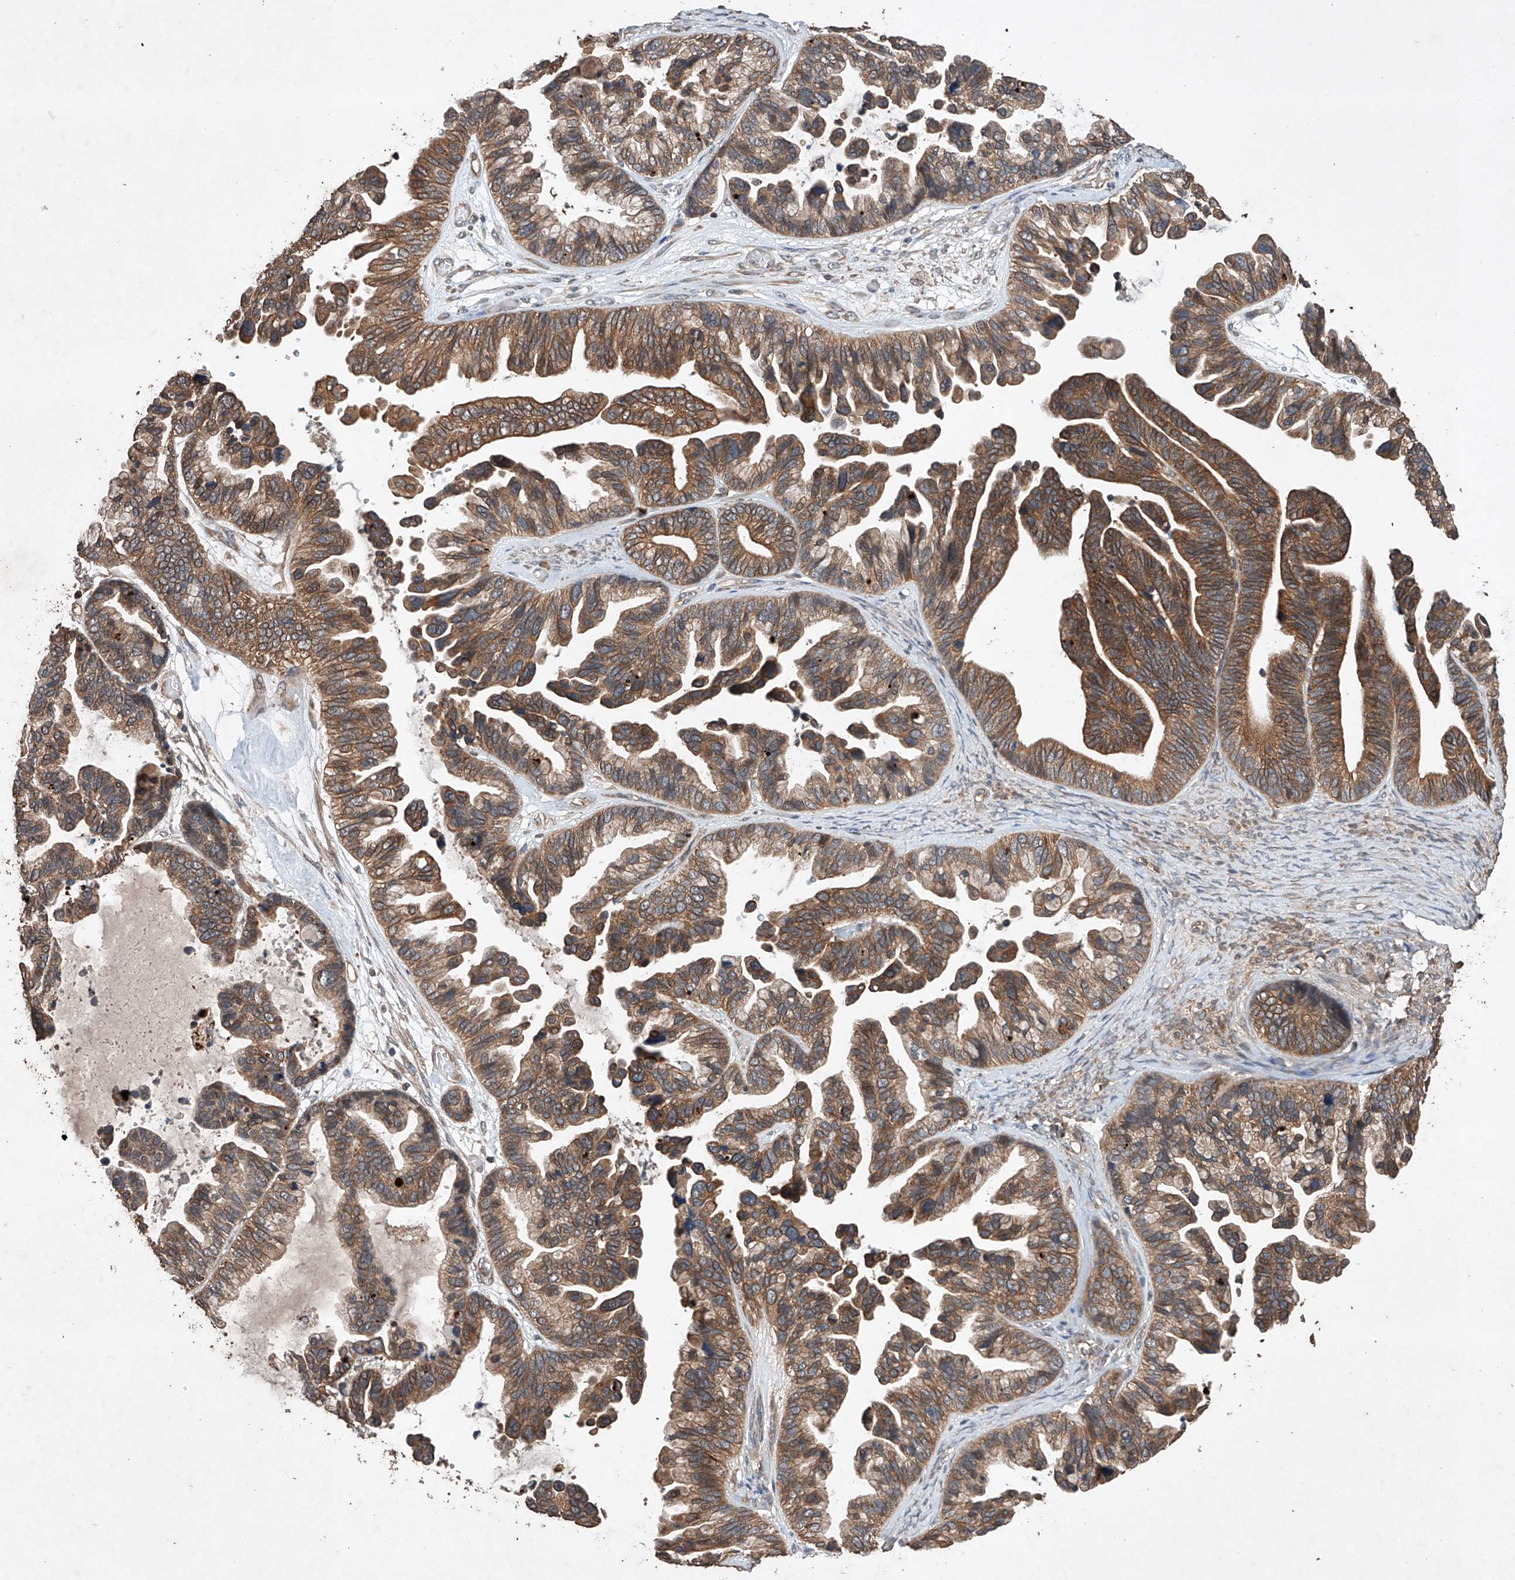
{"staining": {"intensity": "moderate", "quantity": ">75%", "location": "cytoplasmic/membranous"}, "tissue": "ovarian cancer", "cell_type": "Tumor cells", "image_type": "cancer", "snomed": [{"axis": "morphology", "description": "Cystadenocarcinoma, serous, NOS"}, {"axis": "topography", "description": "Ovary"}], "caption": "Tumor cells reveal medium levels of moderate cytoplasmic/membranous expression in about >75% of cells in ovarian cancer (serous cystadenocarcinoma). Nuclei are stained in blue.", "gene": "LURAP1", "patient": {"sex": "female", "age": 56}}